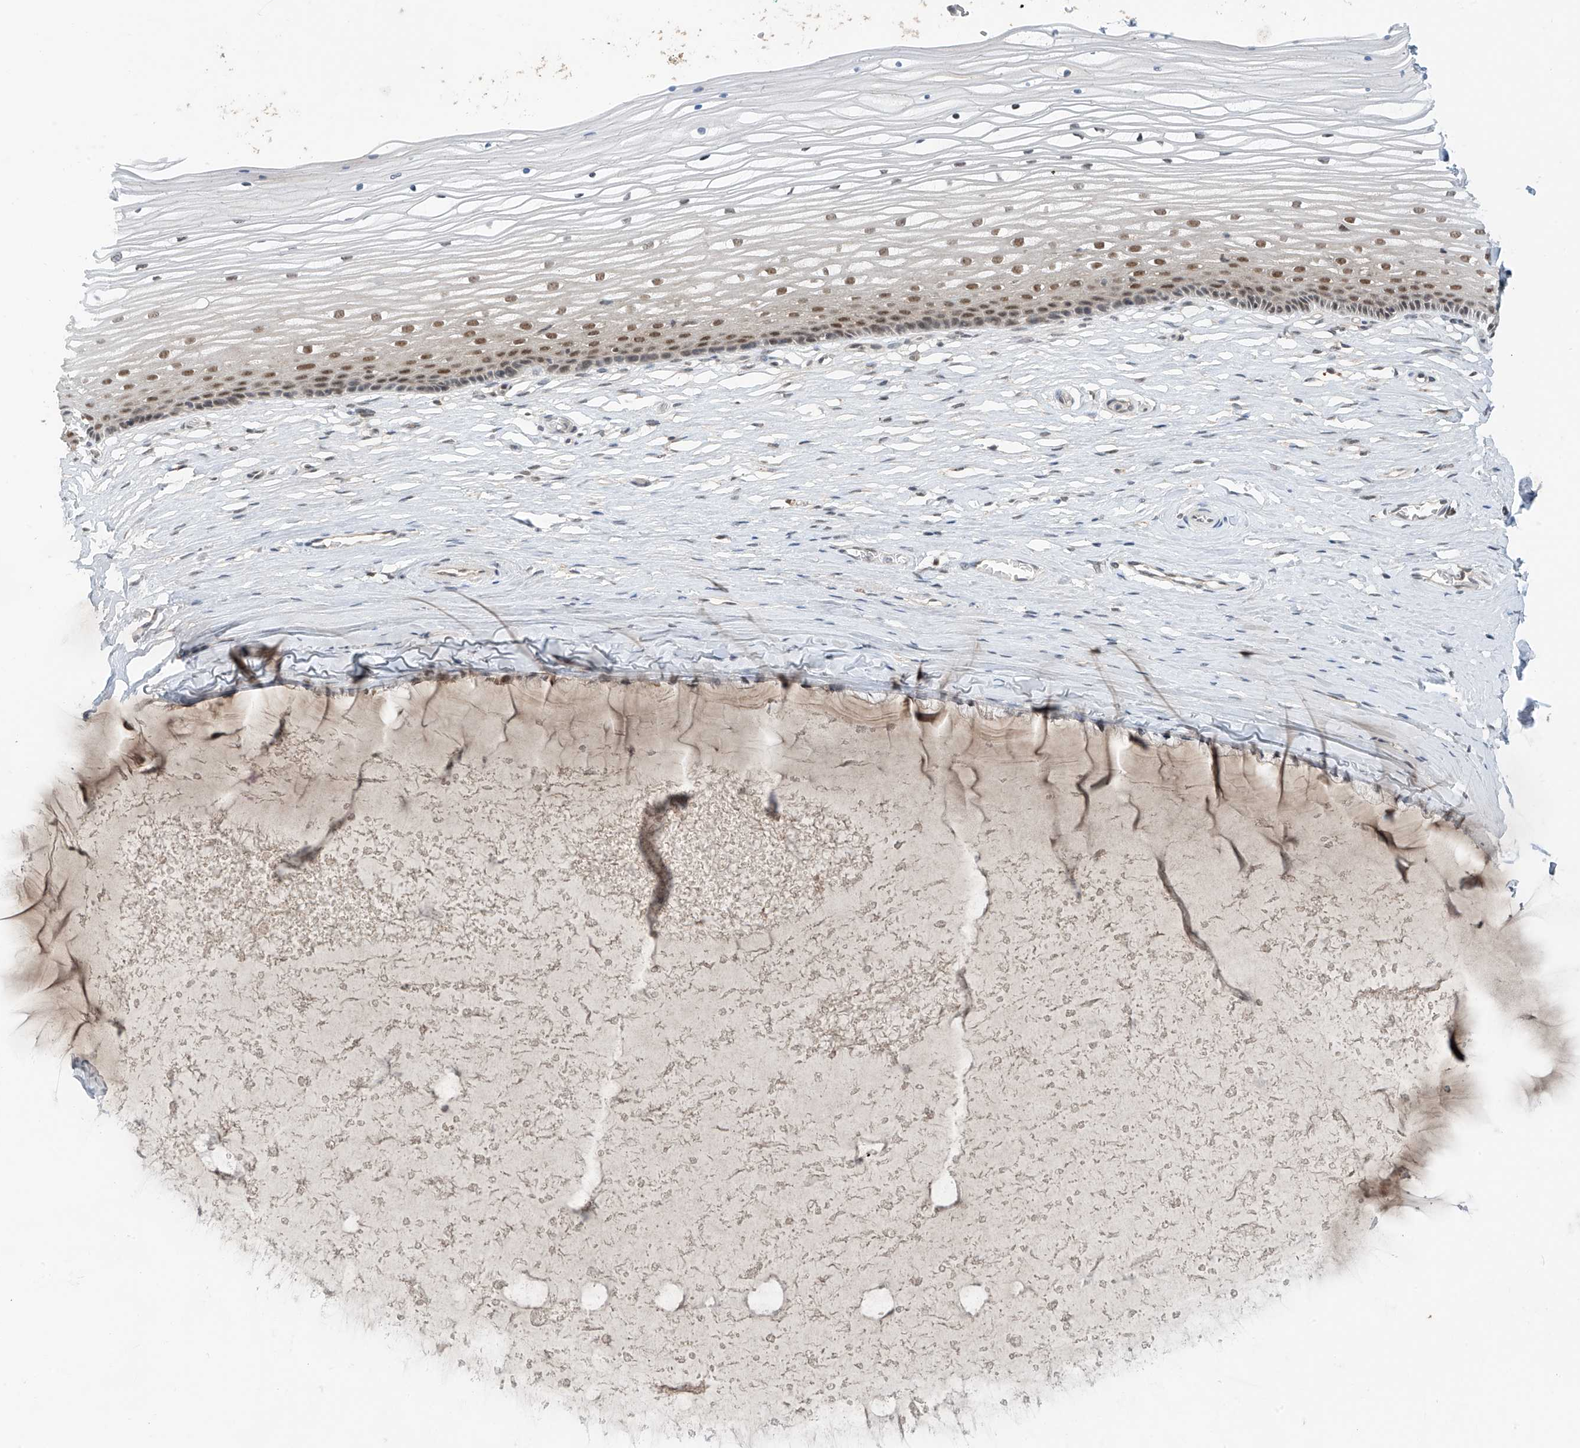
{"staining": {"intensity": "moderate", "quantity": ">75%", "location": "nuclear"}, "tissue": "vagina", "cell_type": "Squamous epithelial cells", "image_type": "normal", "snomed": [{"axis": "morphology", "description": "Normal tissue, NOS"}, {"axis": "topography", "description": "Vagina"}, {"axis": "topography", "description": "Cervix"}], "caption": "This is an image of IHC staining of benign vagina, which shows moderate positivity in the nuclear of squamous epithelial cells.", "gene": "RPAIN", "patient": {"sex": "female", "age": 40}}